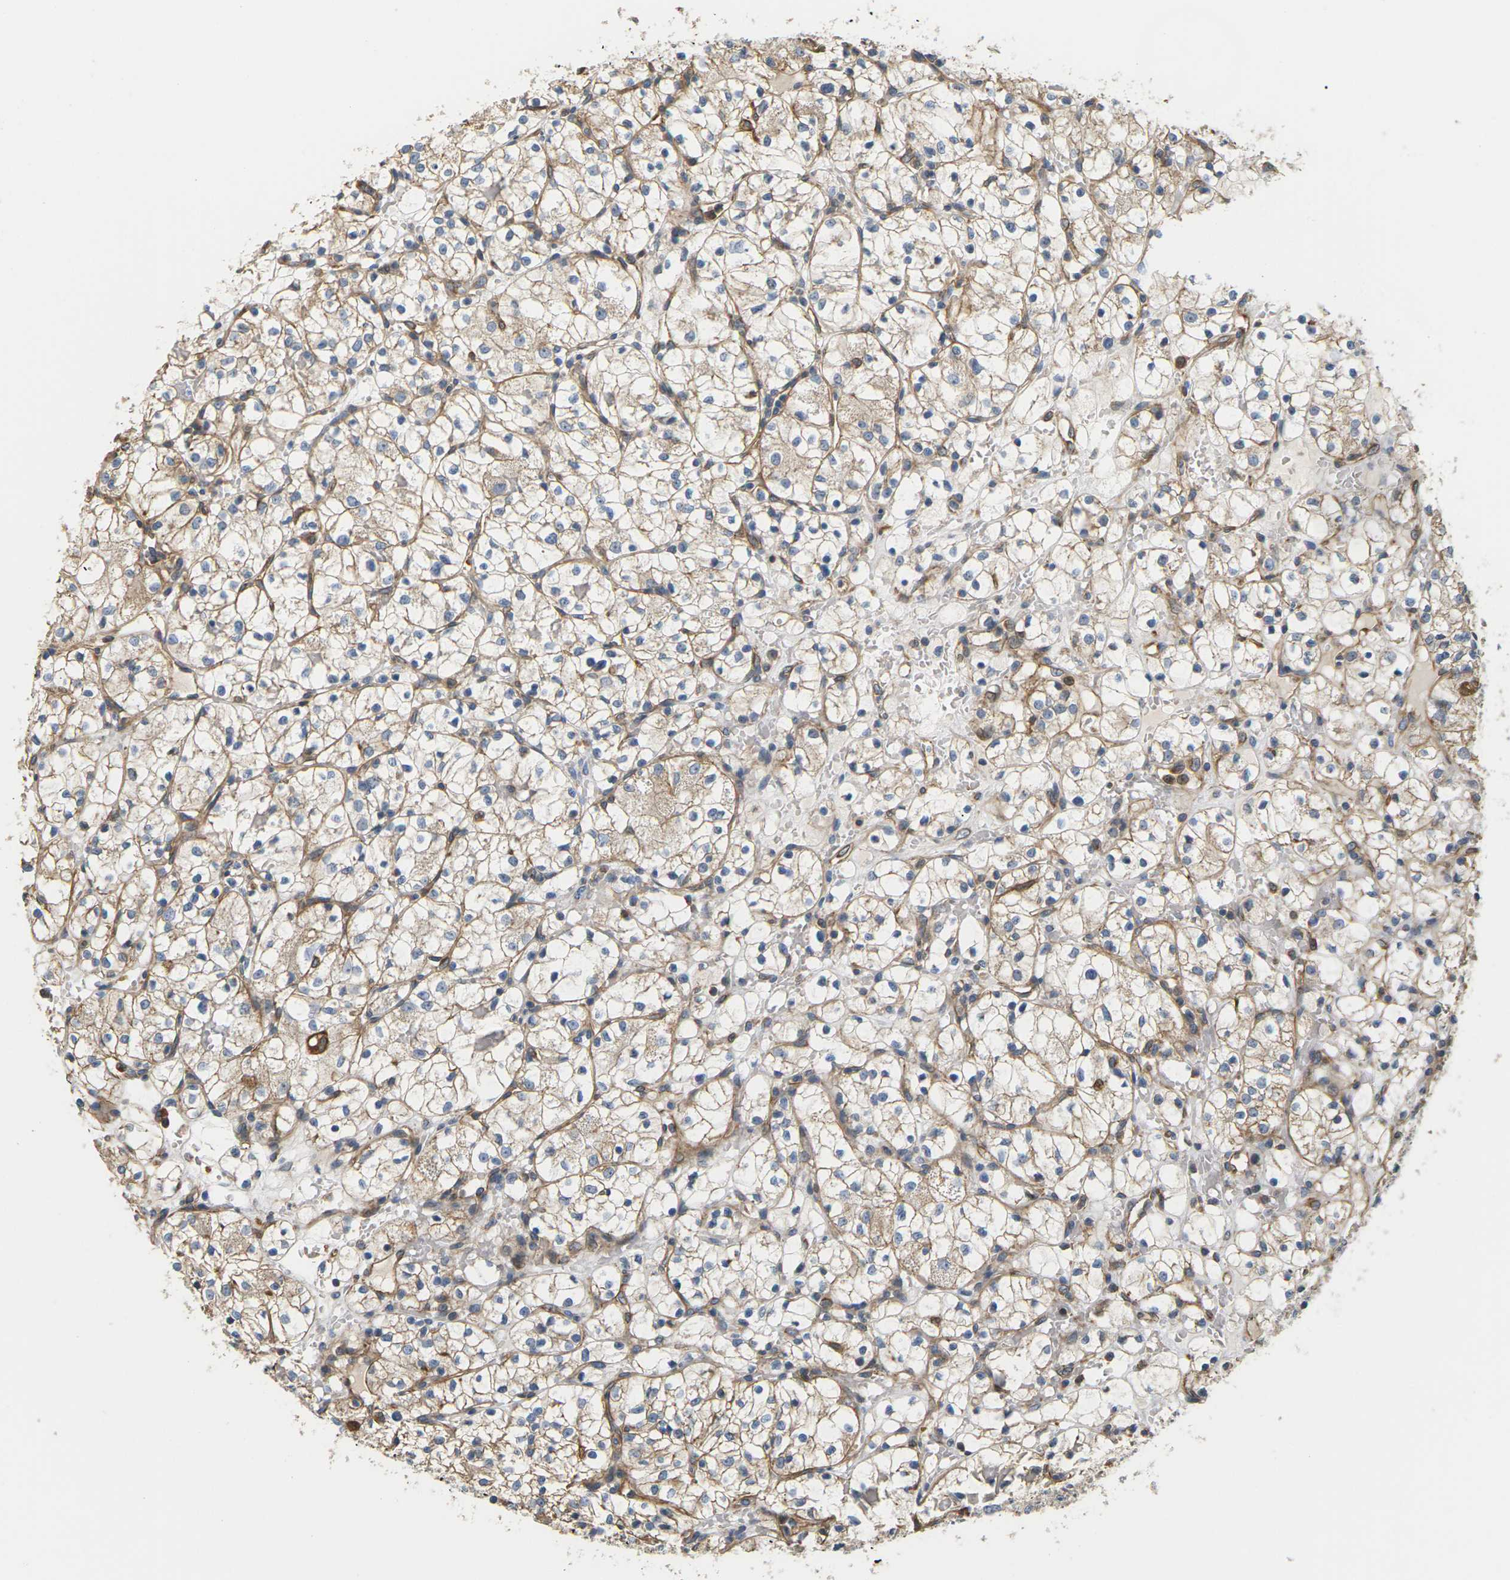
{"staining": {"intensity": "weak", "quantity": ">75%", "location": "cytoplasmic/membranous"}, "tissue": "renal cancer", "cell_type": "Tumor cells", "image_type": "cancer", "snomed": [{"axis": "morphology", "description": "Adenocarcinoma, NOS"}, {"axis": "topography", "description": "Kidney"}], "caption": "About >75% of tumor cells in human renal cancer exhibit weak cytoplasmic/membranous protein staining as visualized by brown immunohistochemical staining.", "gene": "PCDHB4", "patient": {"sex": "female", "age": 60}}